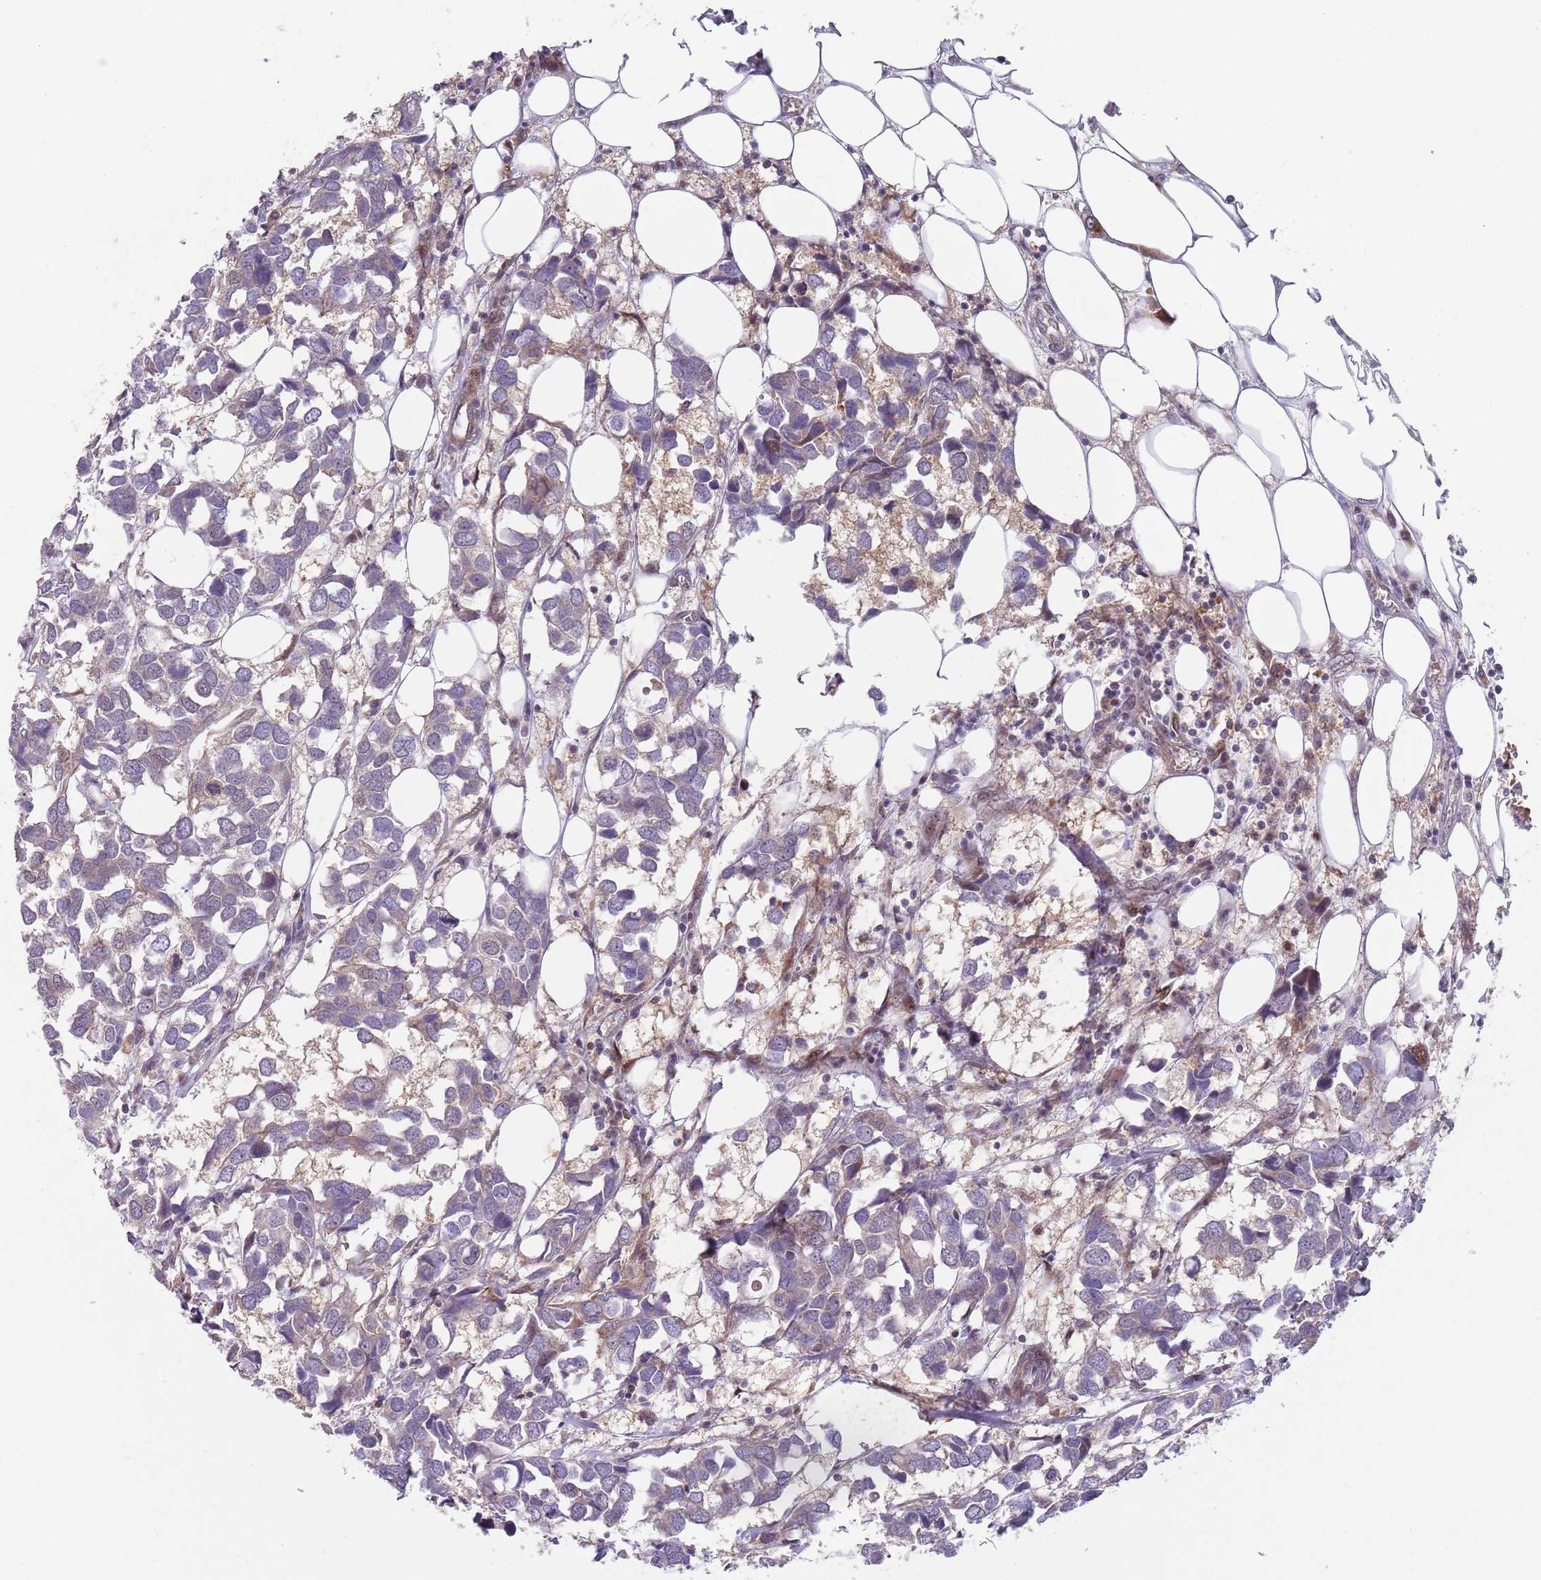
{"staining": {"intensity": "negative", "quantity": "none", "location": "none"}, "tissue": "breast cancer", "cell_type": "Tumor cells", "image_type": "cancer", "snomed": [{"axis": "morphology", "description": "Duct carcinoma"}, {"axis": "topography", "description": "Breast"}], "caption": "This is an immunohistochemistry (IHC) micrograph of human breast infiltrating ductal carcinoma. There is no expression in tumor cells.", "gene": "GGA1", "patient": {"sex": "female", "age": 83}}